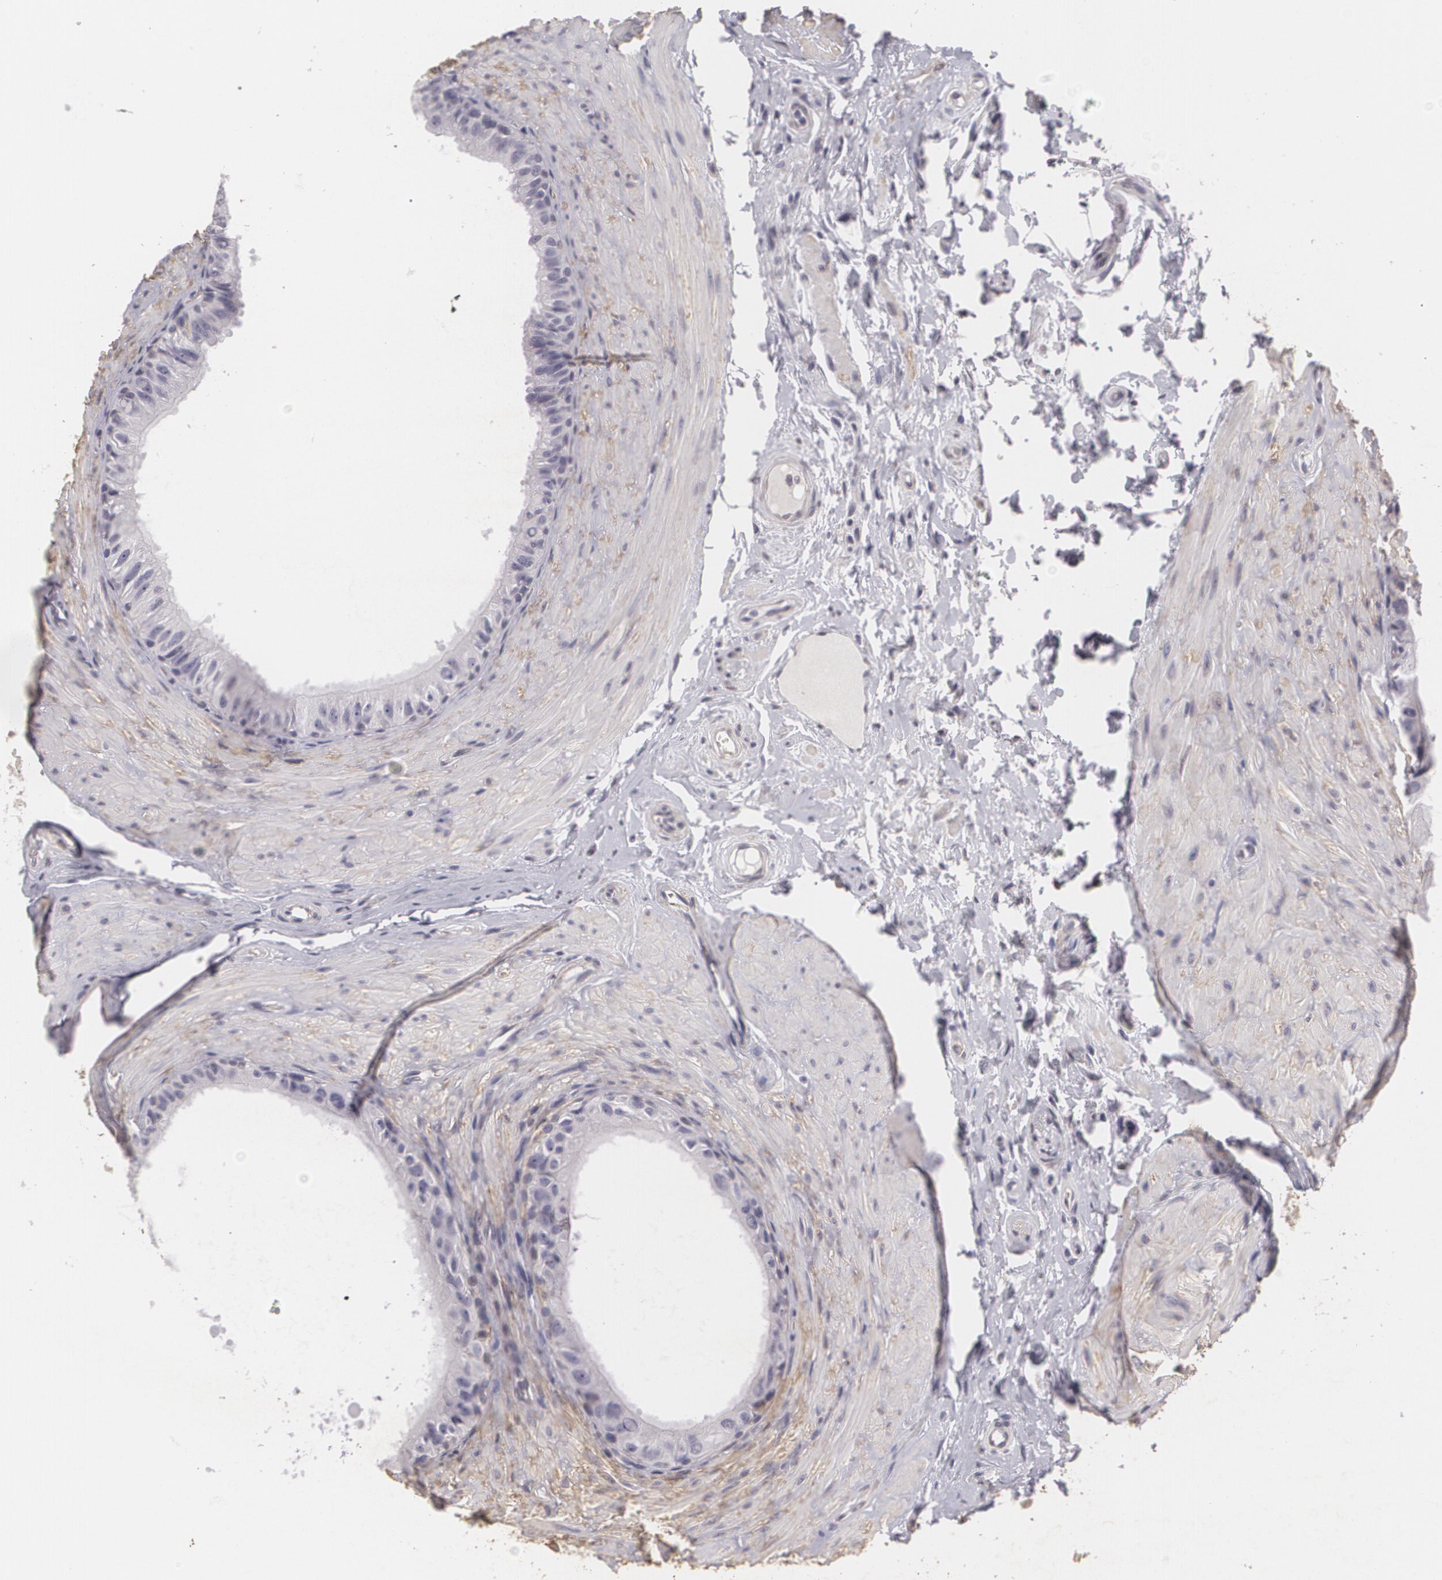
{"staining": {"intensity": "weak", "quantity": "25%-75%", "location": "cytoplasmic/membranous"}, "tissue": "epididymis", "cell_type": "Glandular cells", "image_type": "normal", "snomed": [{"axis": "morphology", "description": "Normal tissue, NOS"}, {"axis": "topography", "description": "Epididymis"}], "caption": "Protein expression analysis of normal epididymis reveals weak cytoplasmic/membranous positivity in approximately 25%-75% of glandular cells. (Brightfield microscopy of DAB IHC at high magnification).", "gene": "KCNA4", "patient": {"sex": "male", "age": 68}}